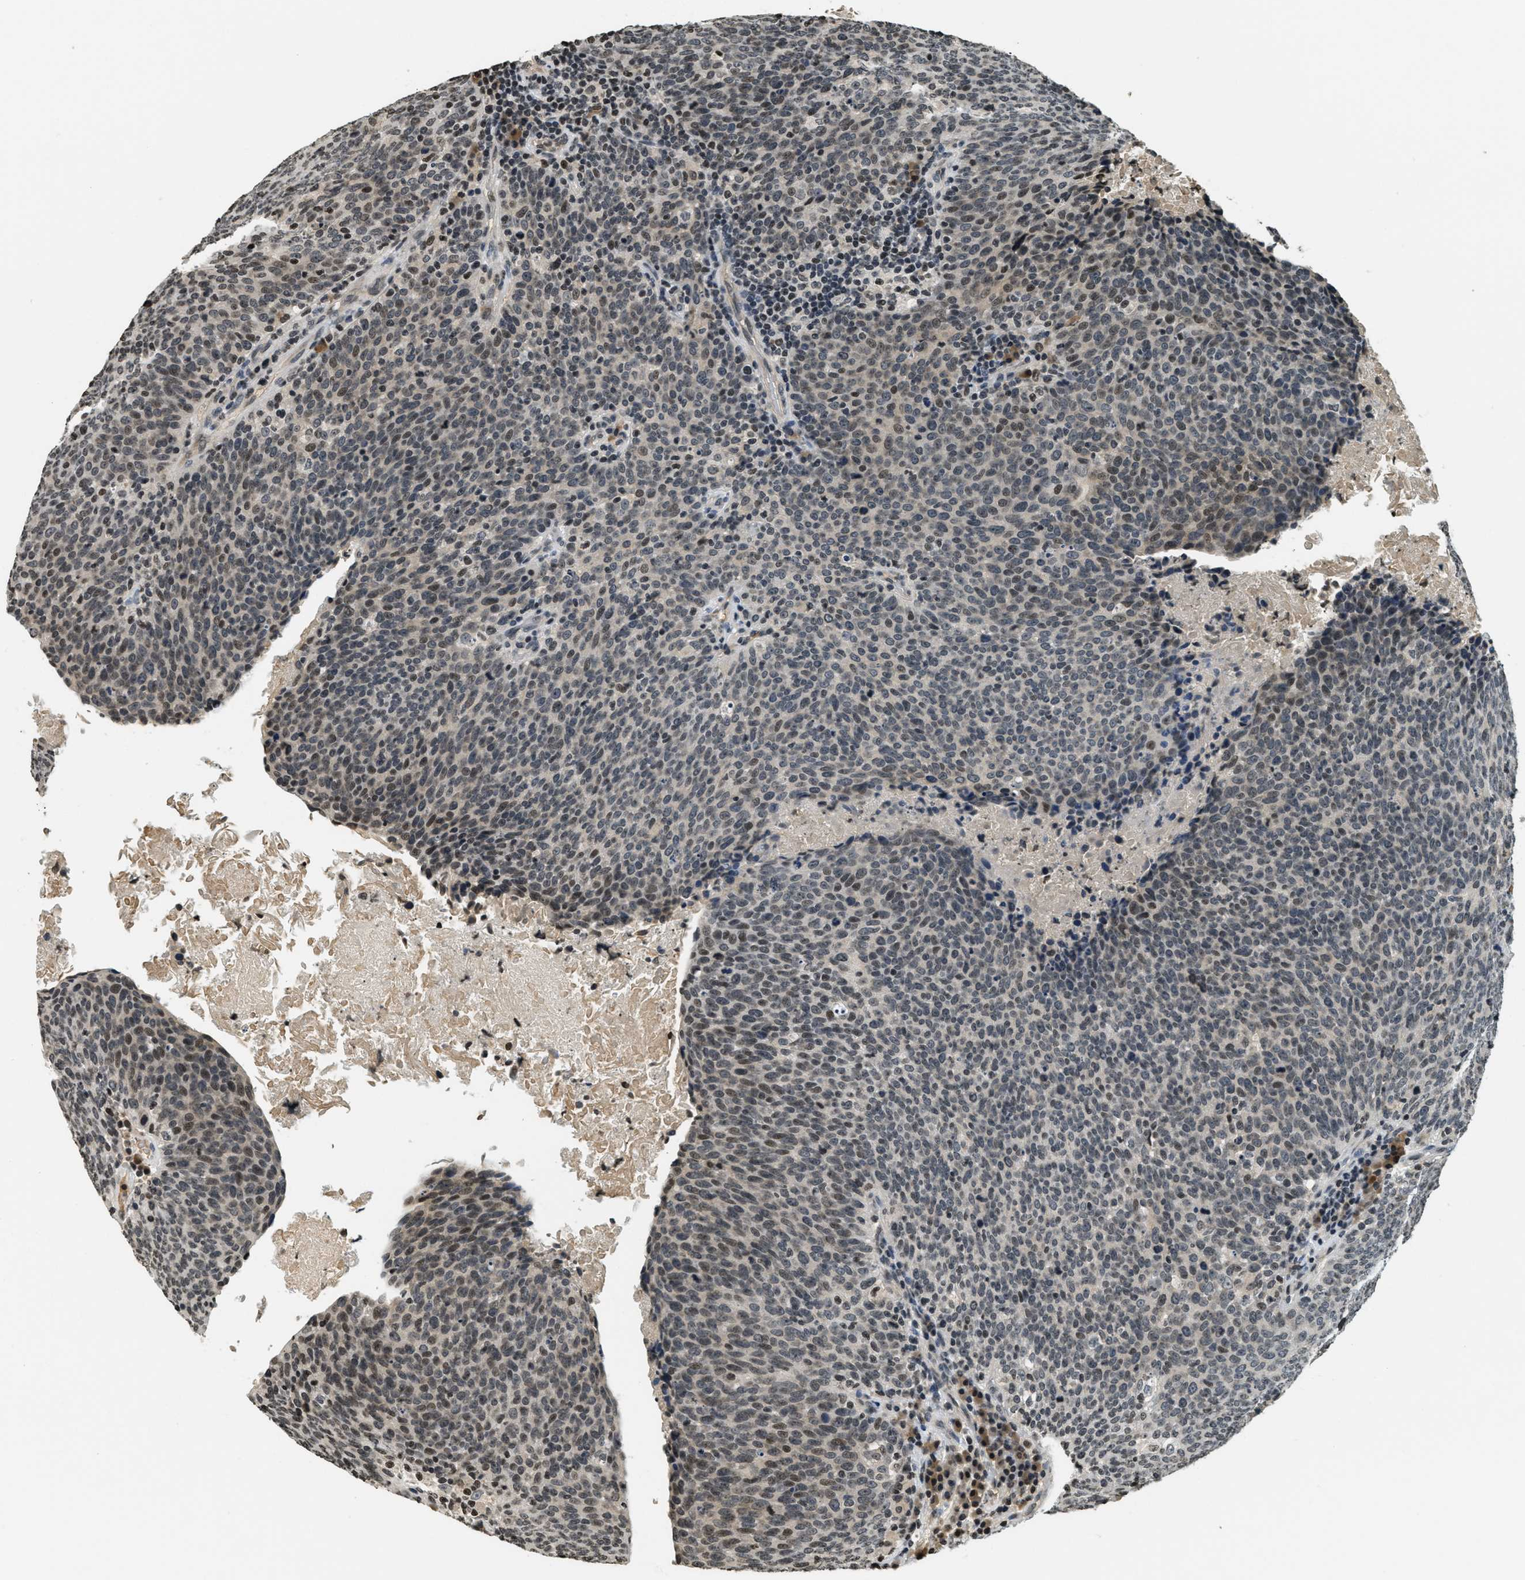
{"staining": {"intensity": "moderate", "quantity": "25%-75%", "location": "nuclear"}, "tissue": "head and neck cancer", "cell_type": "Tumor cells", "image_type": "cancer", "snomed": [{"axis": "morphology", "description": "Squamous cell carcinoma, NOS"}, {"axis": "morphology", "description": "Squamous cell carcinoma, metastatic, NOS"}, {"axis": "topography", "description": "Lymph node"}, {"axis": "topography", "description": "Head-Neck"}], "caption": "IHC (DAB) staining of human head and neck cancer shows moderate nuclear protein staining in approximately 25%-75% of tumor cells. The protein of interest is shown in brown color, while the nuclei are stained blue.", "gene": "LDB2", "patient": {"sex": "male", "age": 62}}